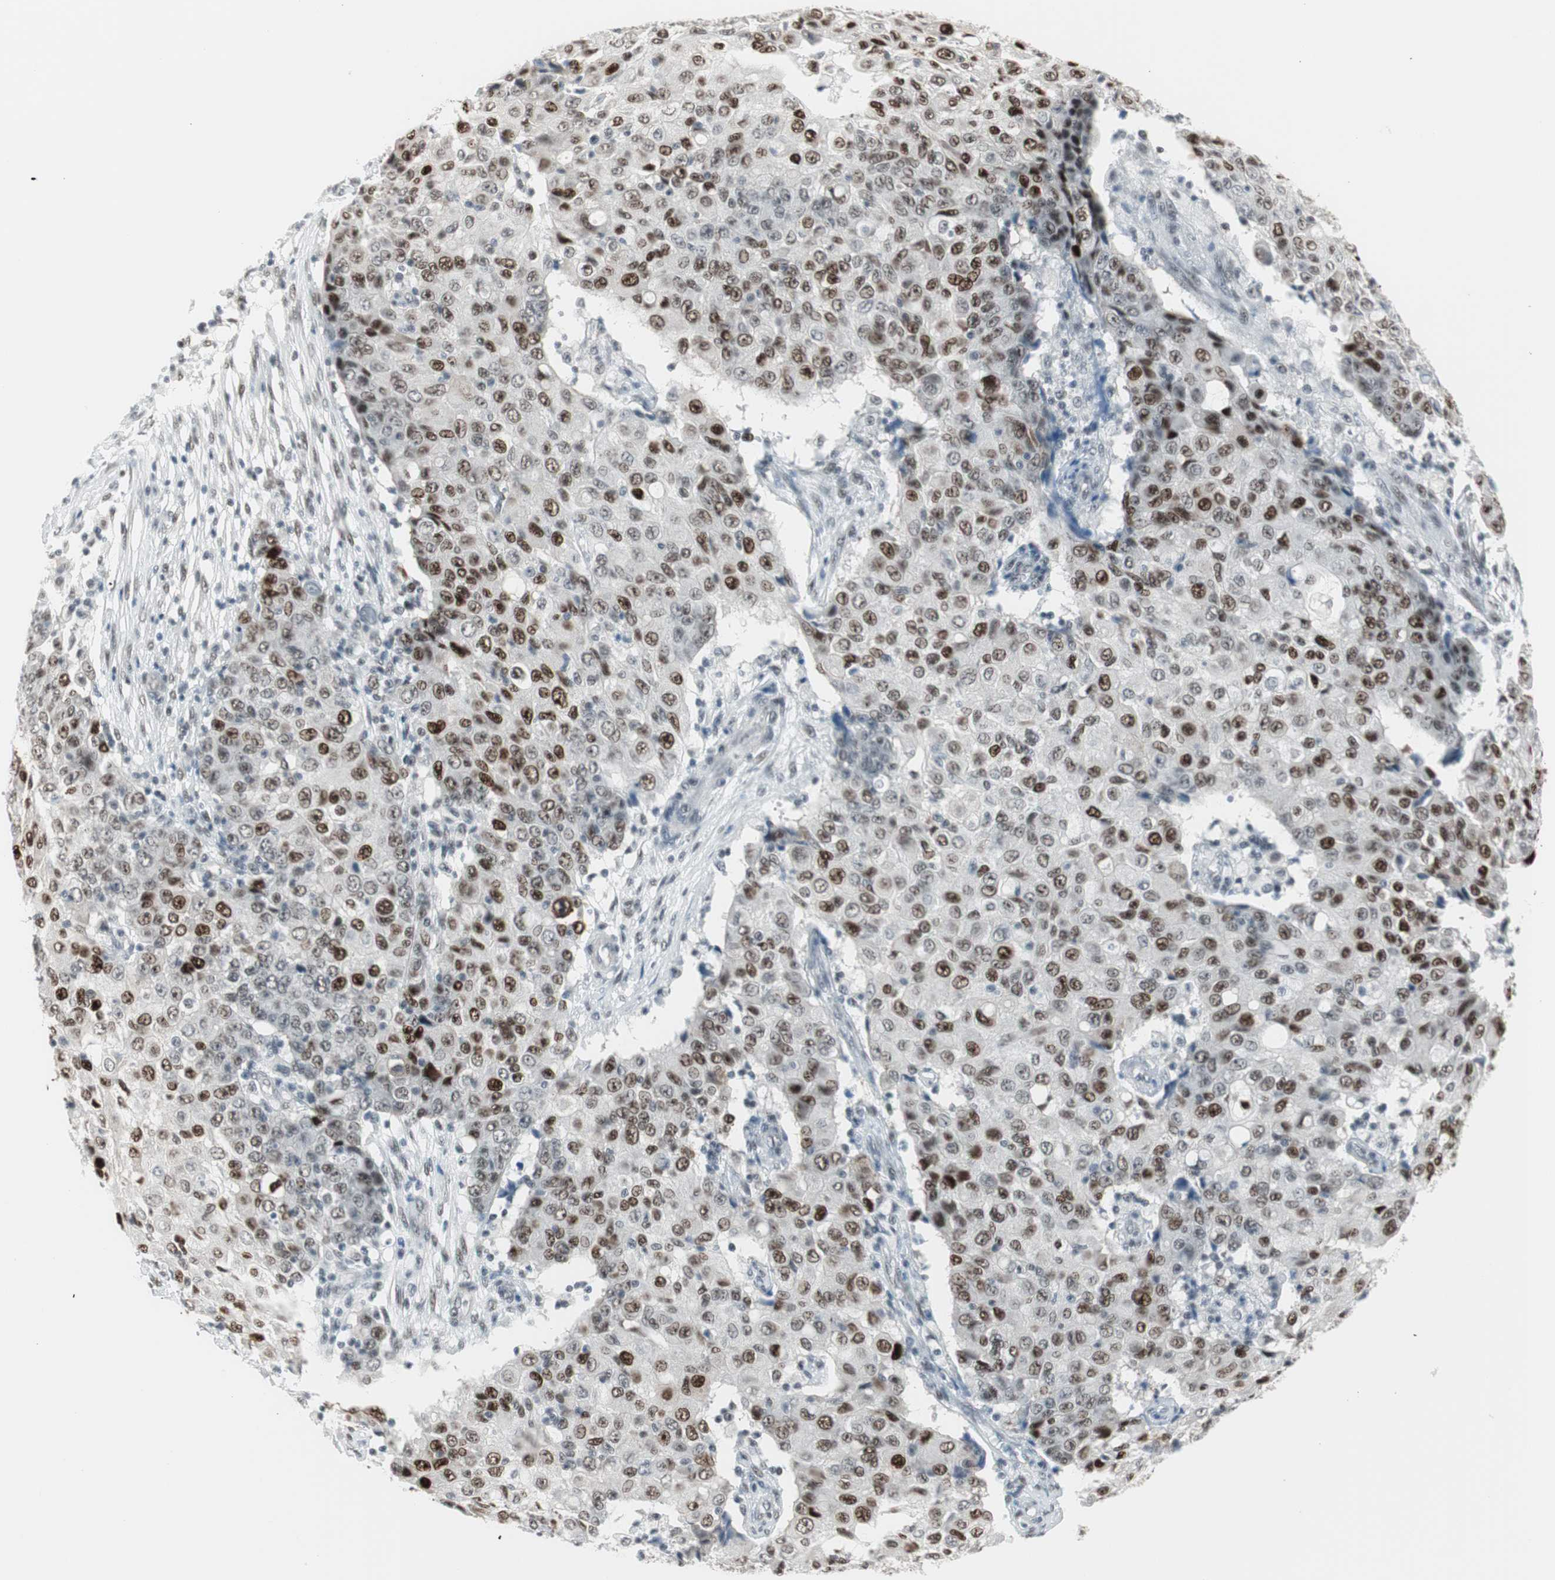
{"staining": {"intensity": "moderate", "quantity": ">75%", "location": "nuclear"}, "tissue": "ovarian cancer", "cell_type": "Tumor cells", "image_type": "cancer", "snomed": [{"axis": "morphology", "description": "Carcinoma, endometroid"}, {"axis": "topography", "description": "Ovary"}], "caption": "A medium amount of moderate nuclear positivity is identified in about >75% of tumor cells in ovarian cancer (endometroid carcinoma) tissue.", "gene": "HEXIM1", "patient": {"sex": "female", "age": 42}}